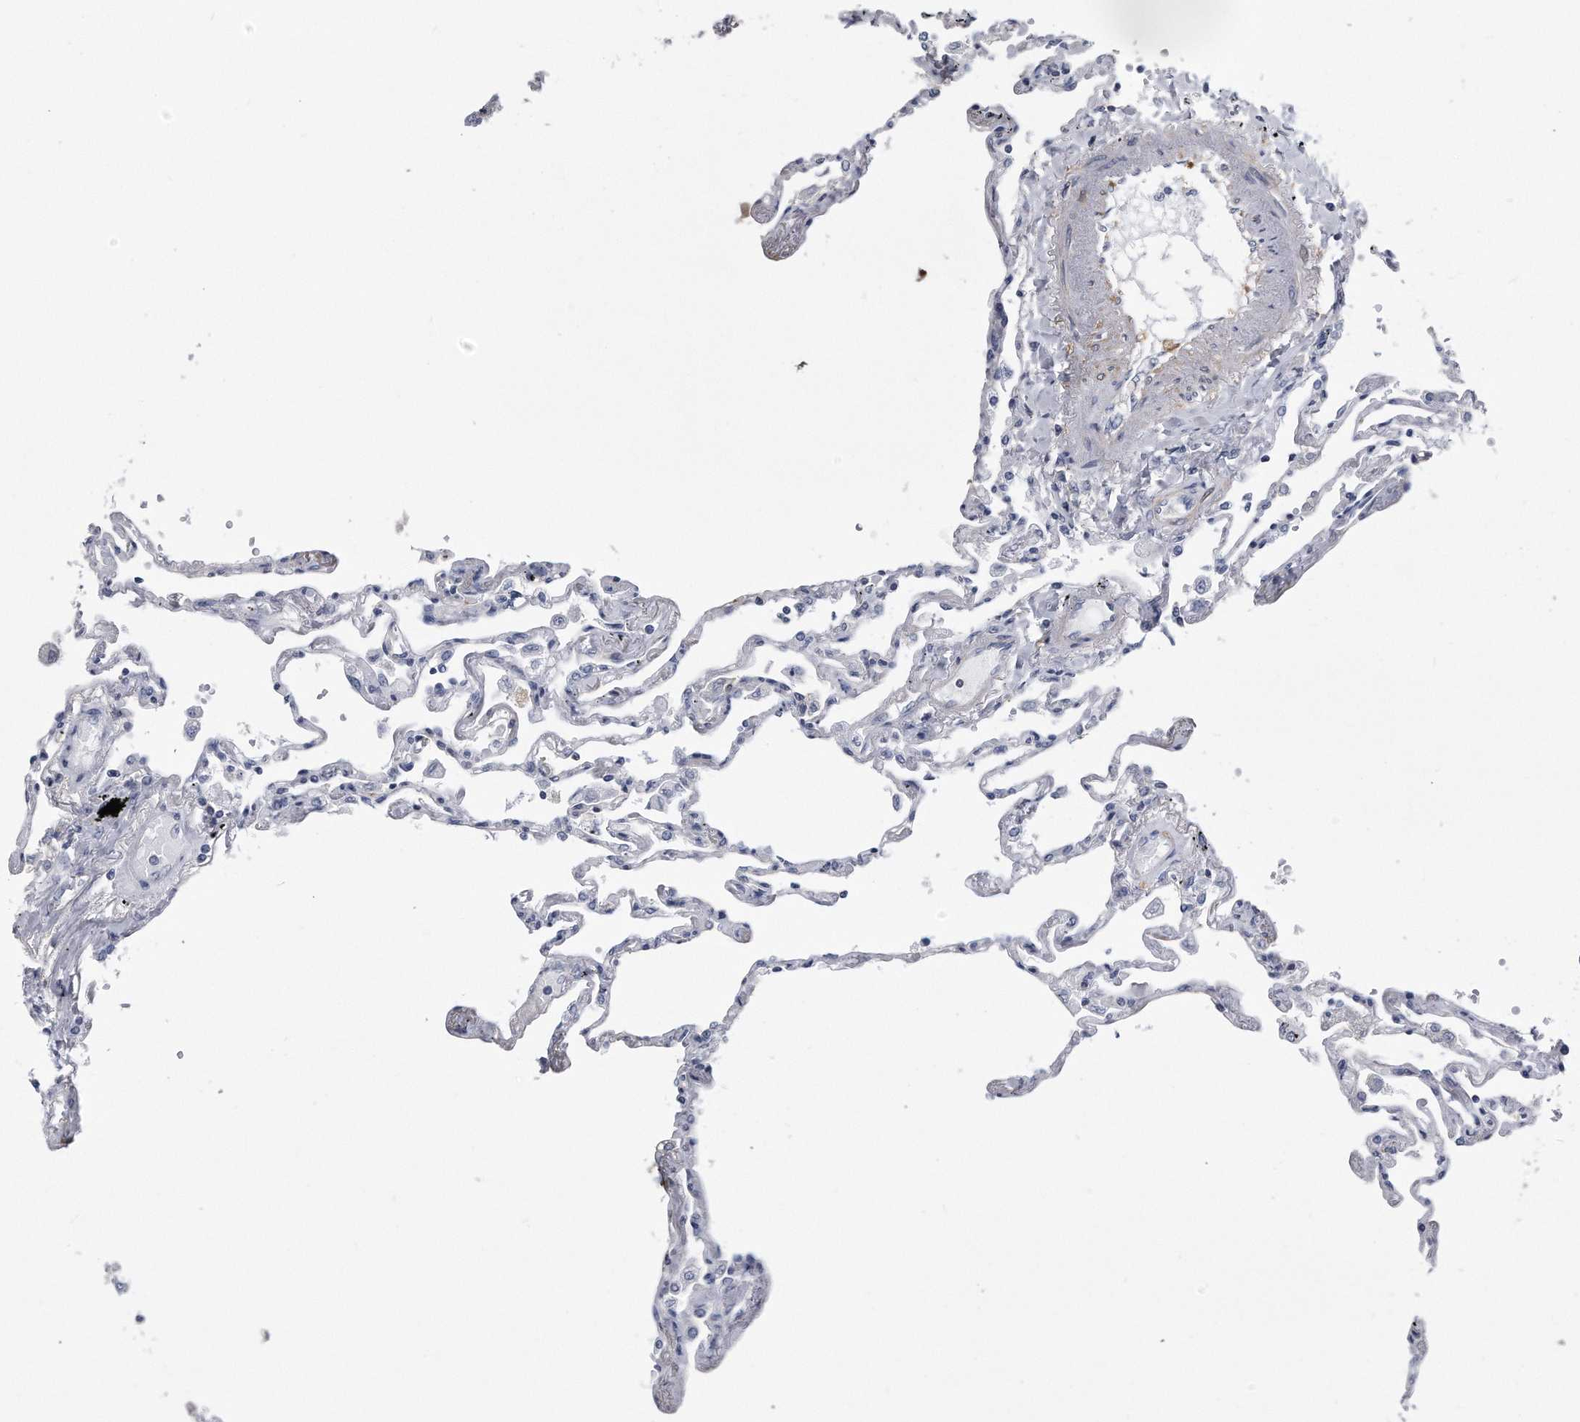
{"staining": {"intensity": "weak", "quantity": "<25%", "location": "cytoplasmic/membranous"}, "tissue": "lung", "cell_type": "Alveolar cells", "image_type": "normal", "snomed": [{"axis": "morphology", "description": "Normal tissue, NOS"}, {"axis": "topography", "description": "Lung"}], "caption": "Micrograph shows no protein positivity in alveolar cells of benign lung. (DAB IHC, high magnification).", "gene": "PYGB", "patient": {"sex": "female", "age": 67}}